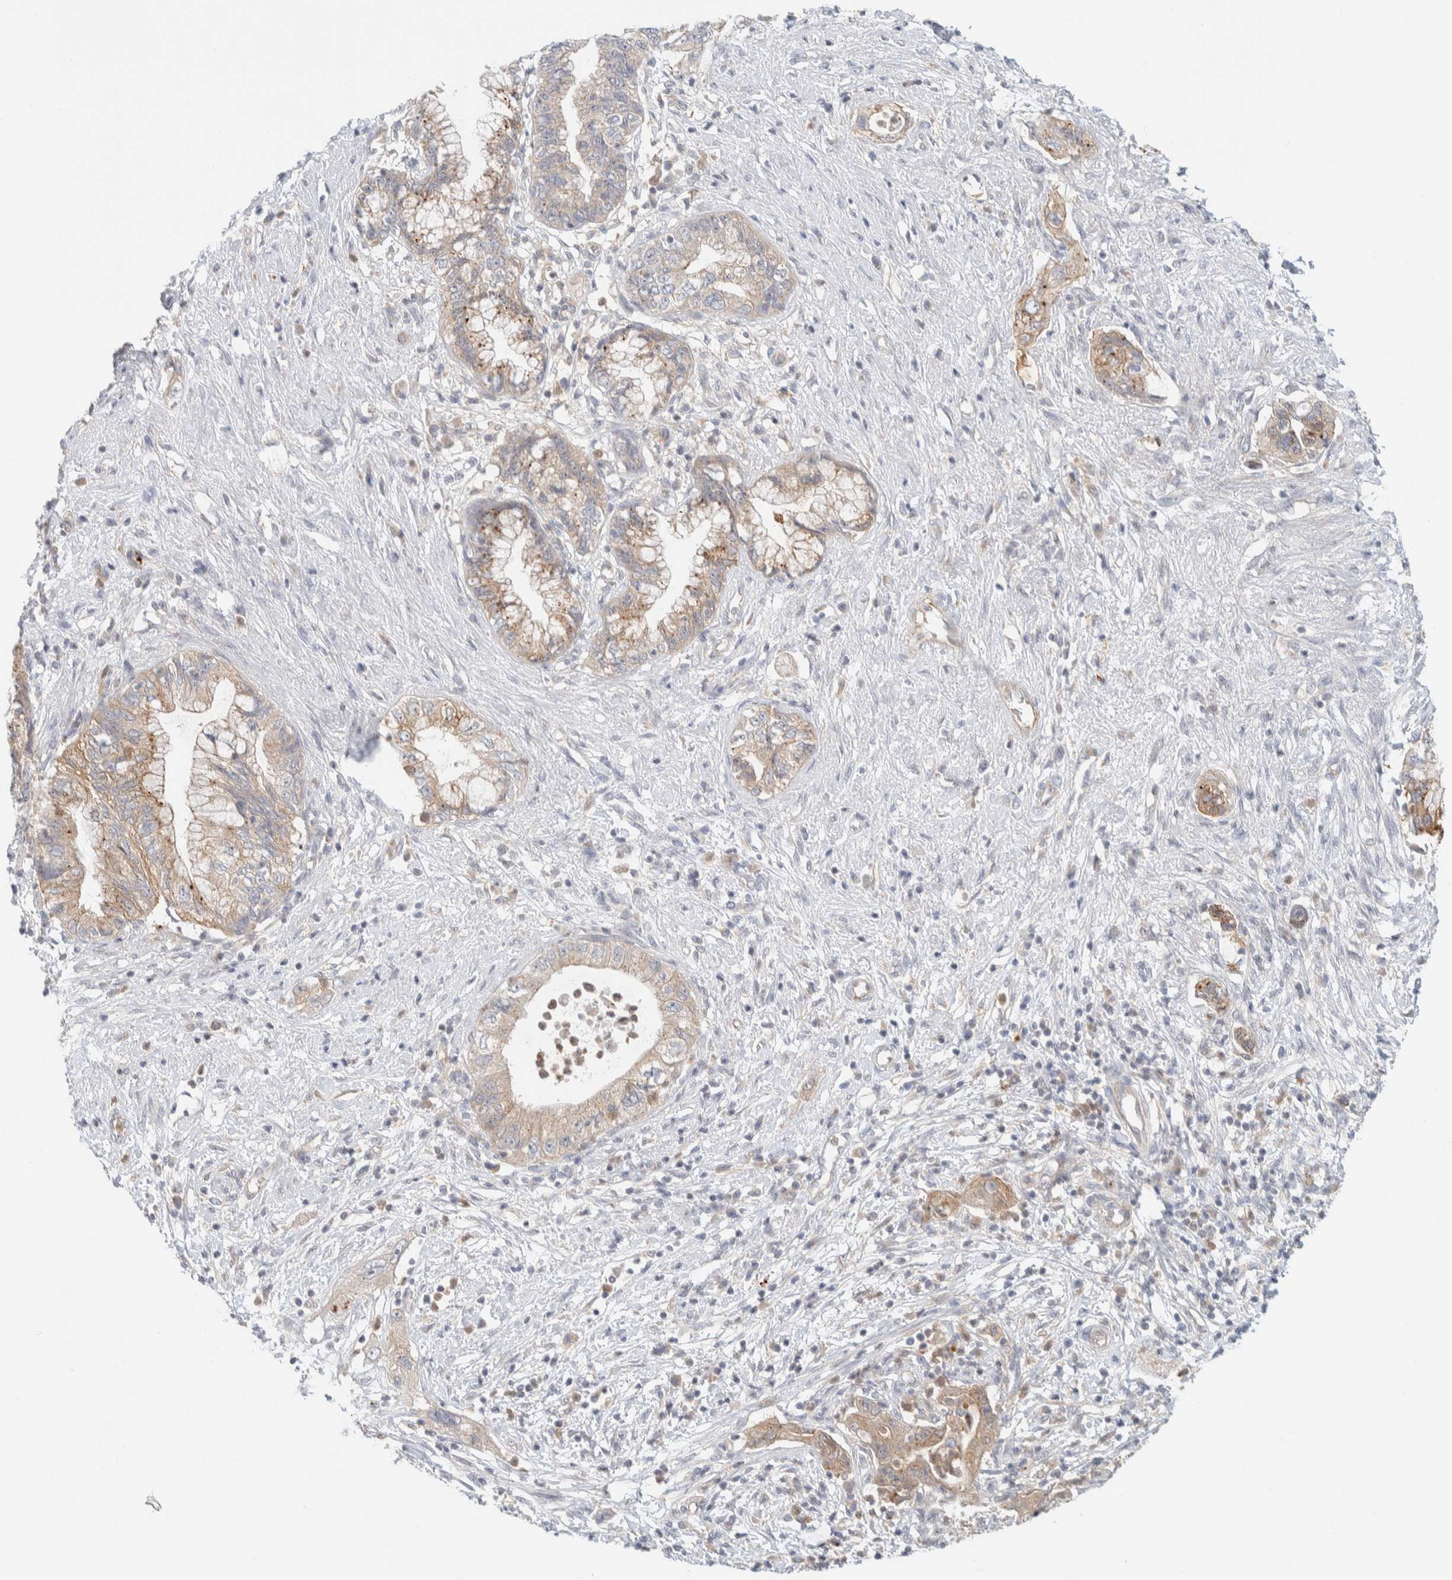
{"staining": {"intensity": "weak", "quantity": ">75%", "location": "cytoplasmic/membranous"}, "tissue": "pancreatic cancer", "cell_type": "Tumor cells", "image_type": "cancer", "snomed": [{"axis": "morphology", "description": "Adenocarcinoma, NOS"}, {"axis": "topography", "description": "Pancreas"}], "caption": "Pancreatic cancer tissue demonstrates weak cytoplasmic/membranous positivity in about >75% of tumor cells", "gene": "GCLM", "patient": {"sex": "female", "age": 73}}